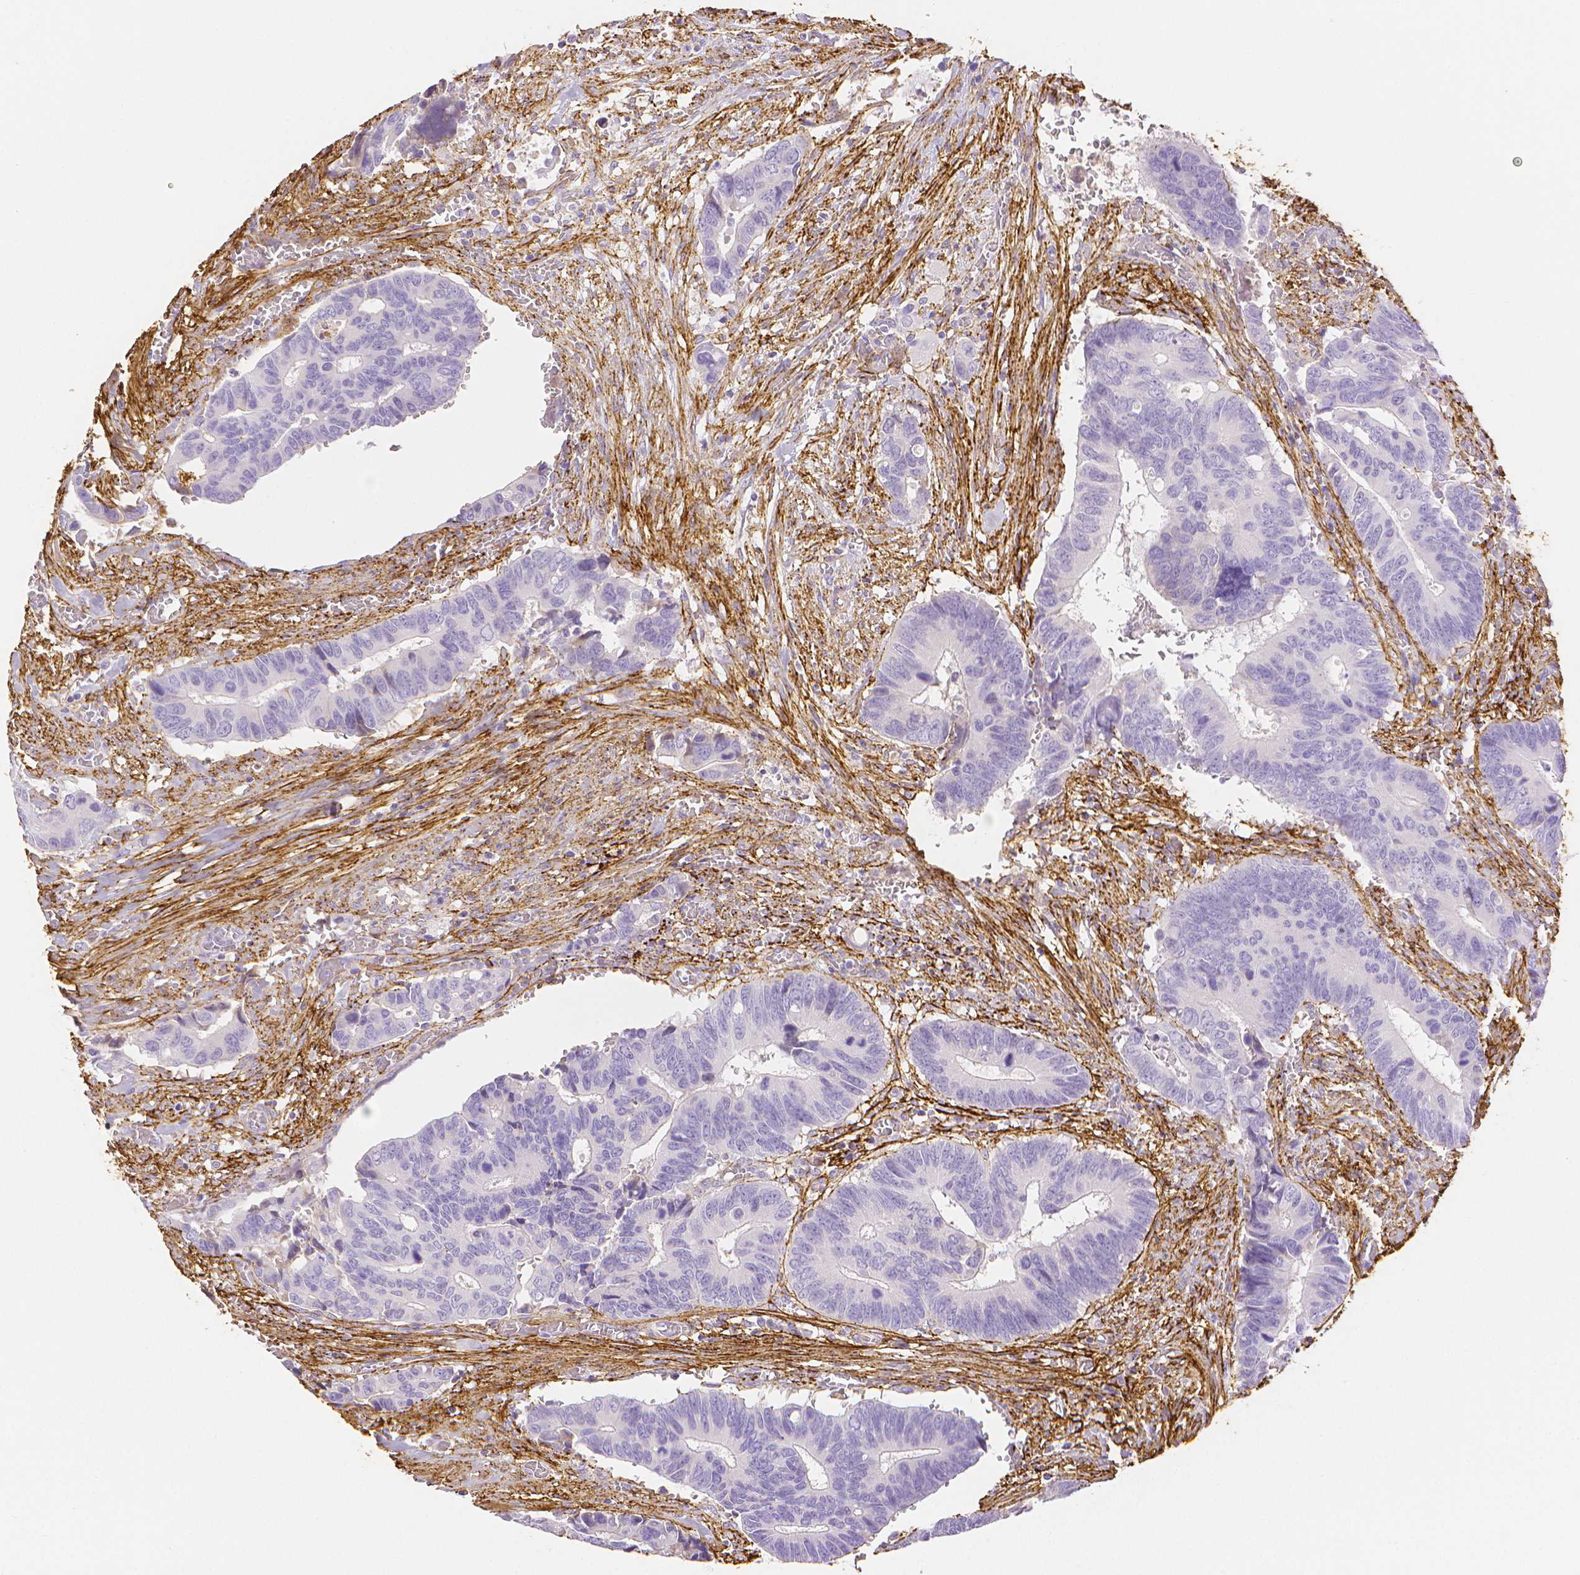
{"staining": {"intensity": "negative", "quantity": "none", "location": "none"}, "tissue": "colorectal cancer", "cell_type": "Tumor cells", "image_type": "cancer", "snomed": [{"axis": "morphology", "description": "Adenocarcinoma, NOS"}, {"axis": "topography", "description": "Colon"}], "caption": "Protein analysis of colorectal adenocarcinoma demonstrates no significant expression in tumor cells.", "gene": "FBN1", "patient": {"sex": "male", "age": 49}}